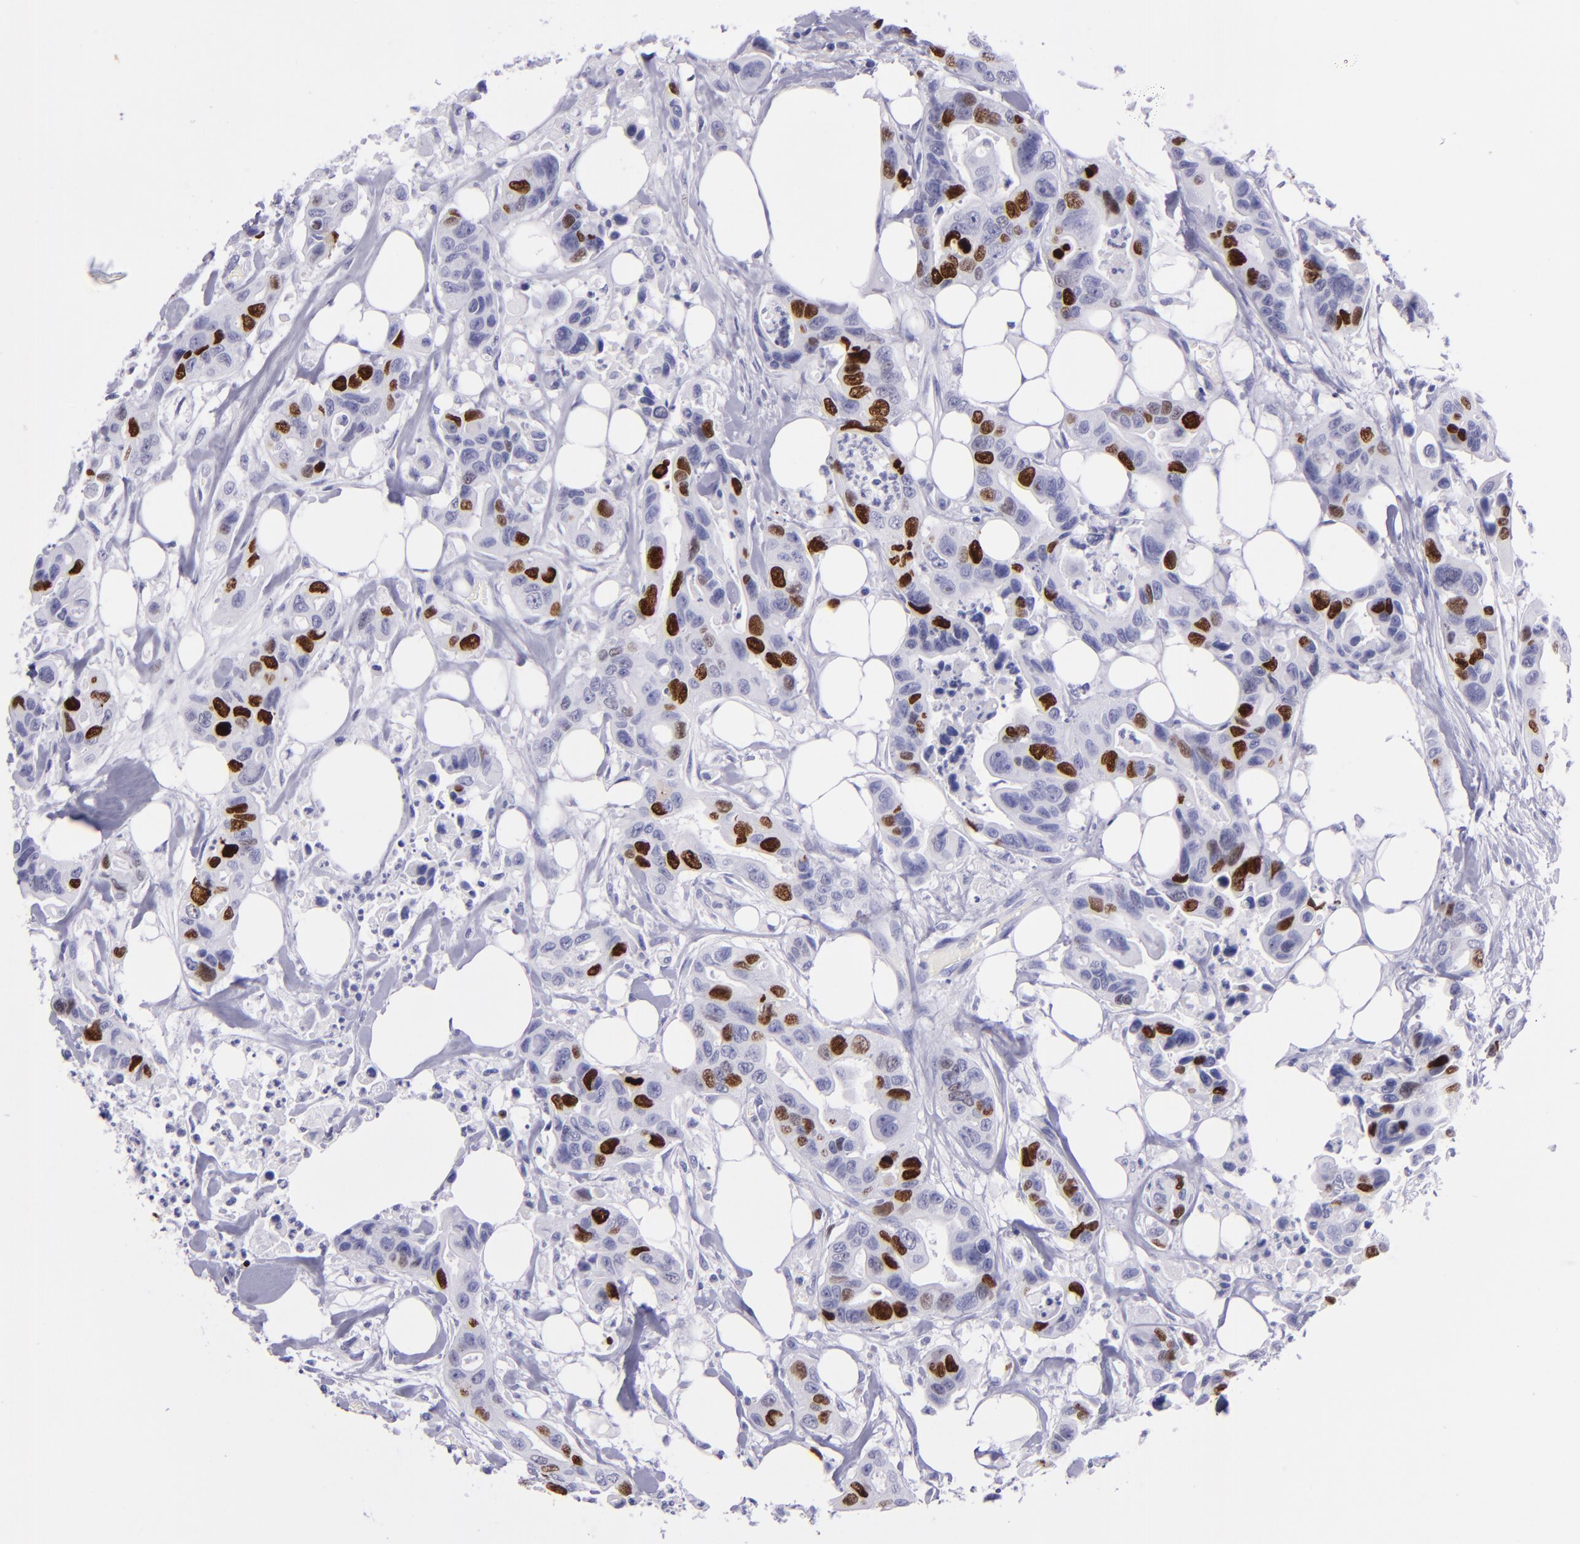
{"staining": {"intensity": "strong", "quantity": "<25%", "location": "nuclear"}, "tissue": "colorectal cancer", "cell_type": "Tumor cells", "image_type": "cancer", "snomed": [{"axis": "morphology", "description": "Adenocarcinoma, NOS"}, {"axis": "topography", "description": "Colon"}], "caption": "An immunohistochemistry photomicrograph of neoplastic tissue is shown. Protein staining in brown shows strong nuclear positivity in colorectal cancer within tumor cells. (brown staining indicates protein expression, while blue staining denotes nuclei).", "gene": "TOP2A", "patient": {"sex": "female", "age": 70}}